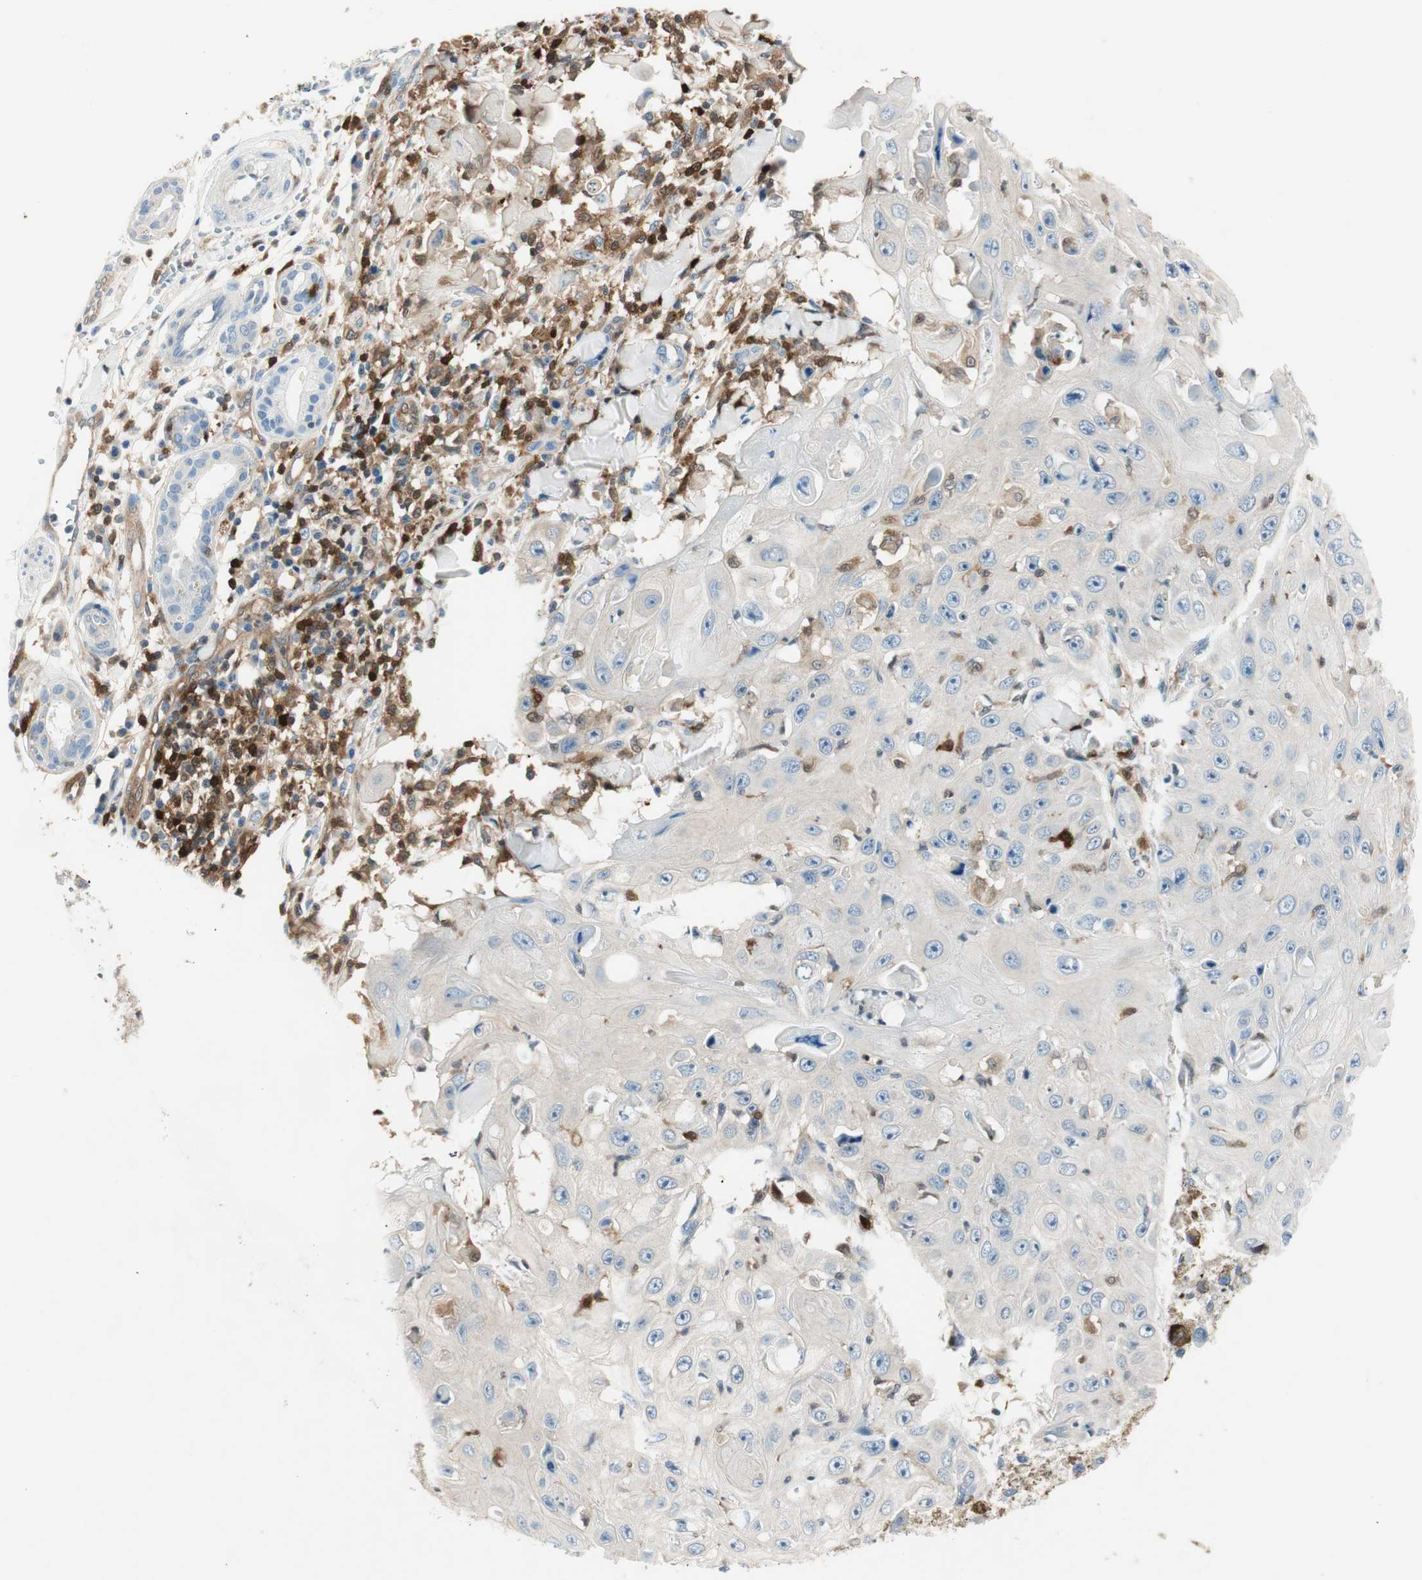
{"staining": {"intensity": "negative", "quantity": "none", "location": "none"}, "tissue": "skin cancer", "cell_type": "Tumor cells", "image_type": "cancer", "snomed": [{"axis": "morphology", "description": "Squamous cell carcinoma, NOS"}, {"axis": "topography", "description": "Skin"}], "caption": "DAB (3,3'-diaminobenzidine) immunohistochemical staining of skin squamous cell carcinoma demonstrates no significant expression in tumor cells.", "gene": "COTL1", "patient": {"sex": "male", "age": 86}}